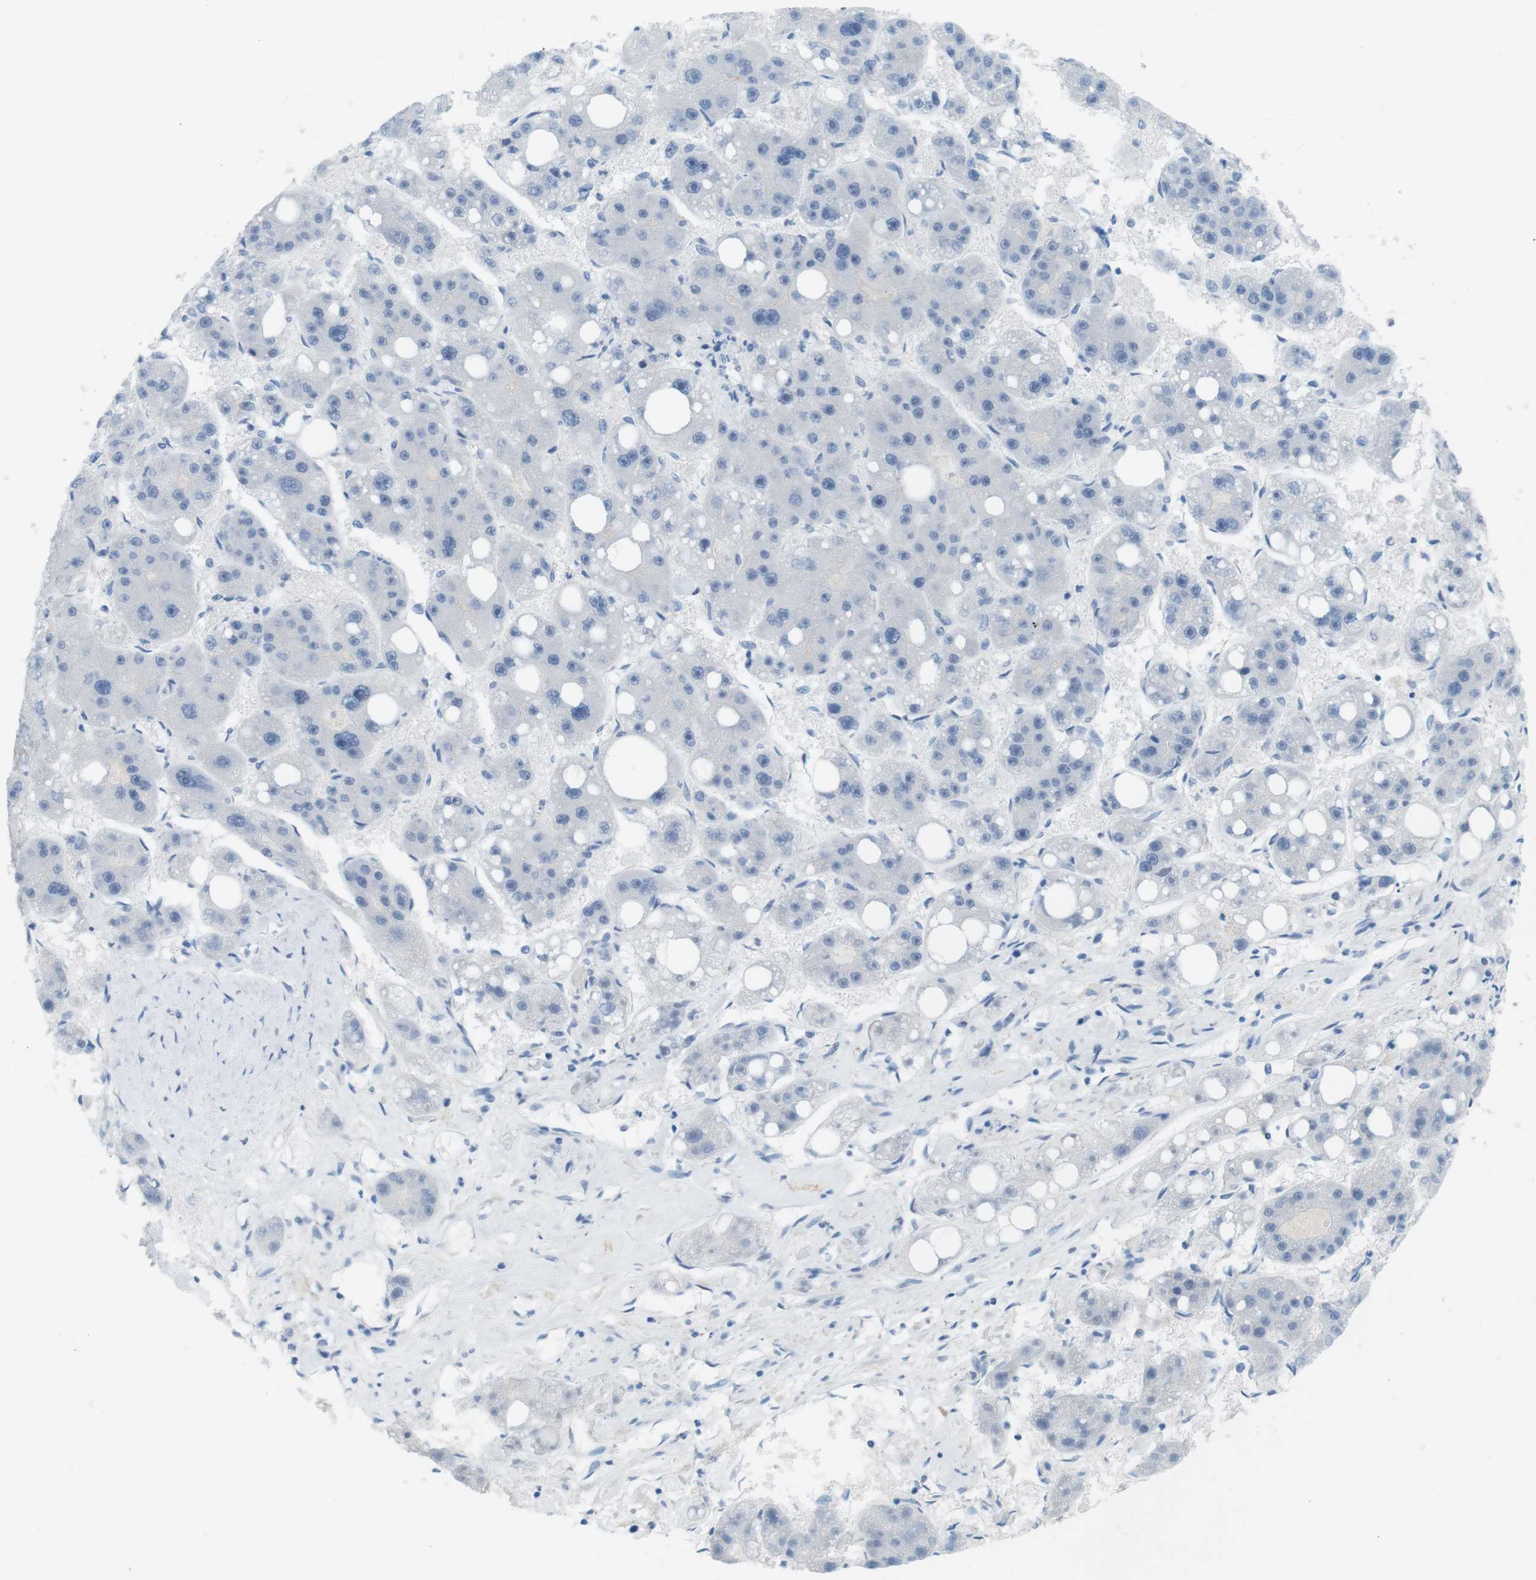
{"staining": {"intensity": "negative", "quantity": "none", "location": "none"}, "tissue": "liver cancer", "cell_type": "Tumor cells", "image_type": "cancer", "snomed": [{"axis": "morphology", "description": "Carcinoma, Hepatocellular, NOS"}, {"axis": "topography", "description": "Liver"}], "caption": "Immunohistochemistry (IHC) of human liver hepatocellular carcinoma exhibits no expression in tumor cells.", "gene": "MYH9", "patient": {"sex": "female", "age": 61}}